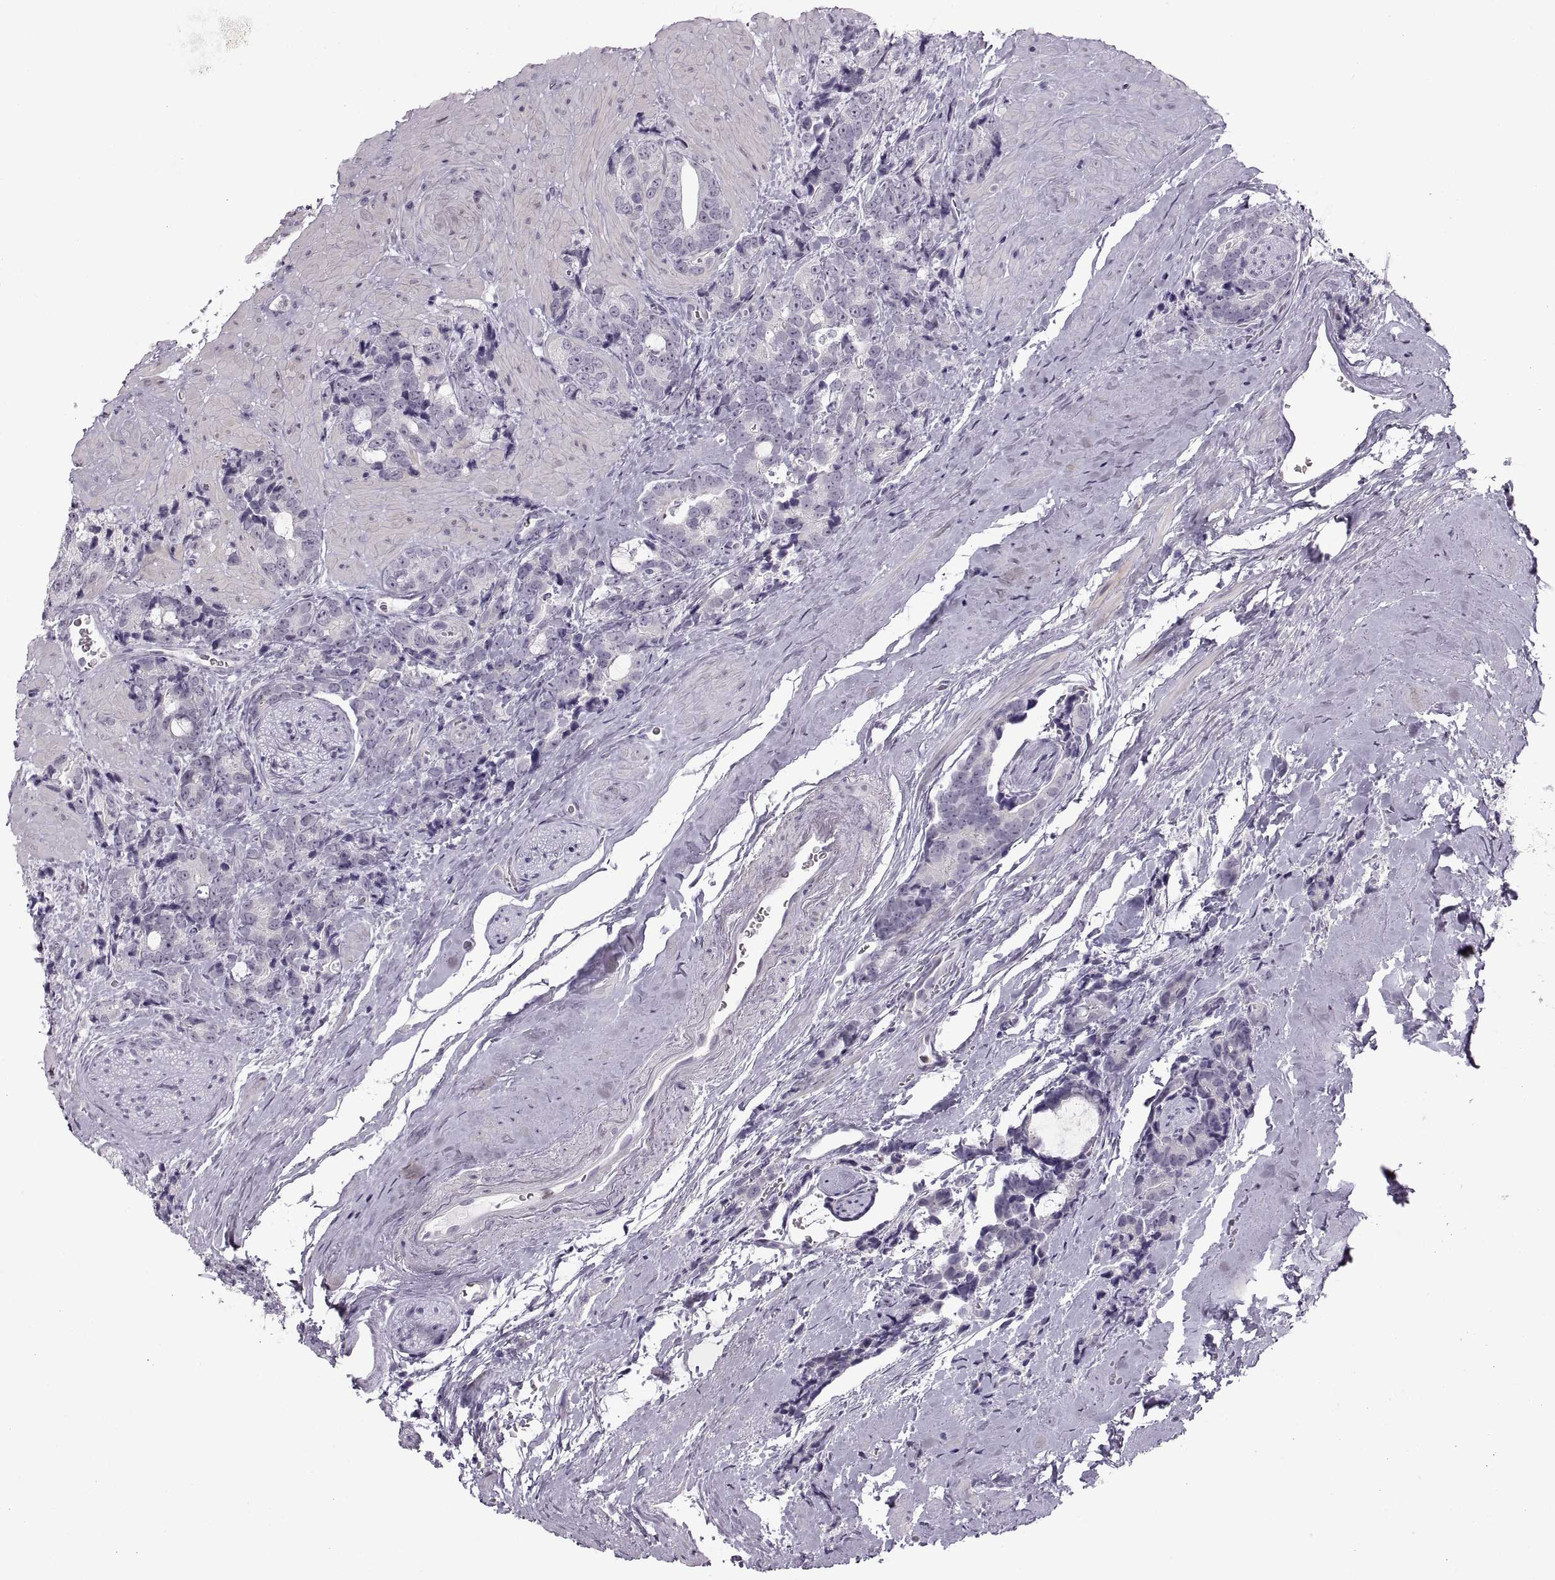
{"staining": {"intensity": "negative", "quantity": "none", "location": "none"}, "tissue": "prostate cancer", "cell_type": "Tumor cells", "image_type": "cancer", "snomed": [{"axis": "morphology", "description": "Adenocarcinoma, High grade"}, {"axis": "topography", "description": "Prostate"}], "caption": "This is a histopathology image of IHC staining of high-grade adenocarcinoma (prostate), which shows no expression in tumor cells. (Brightfield microscopy of DAB immunohistochemistry at high magnification).", "gene": "C3orf22", "patient": {"sex": "male", "age": 74}}